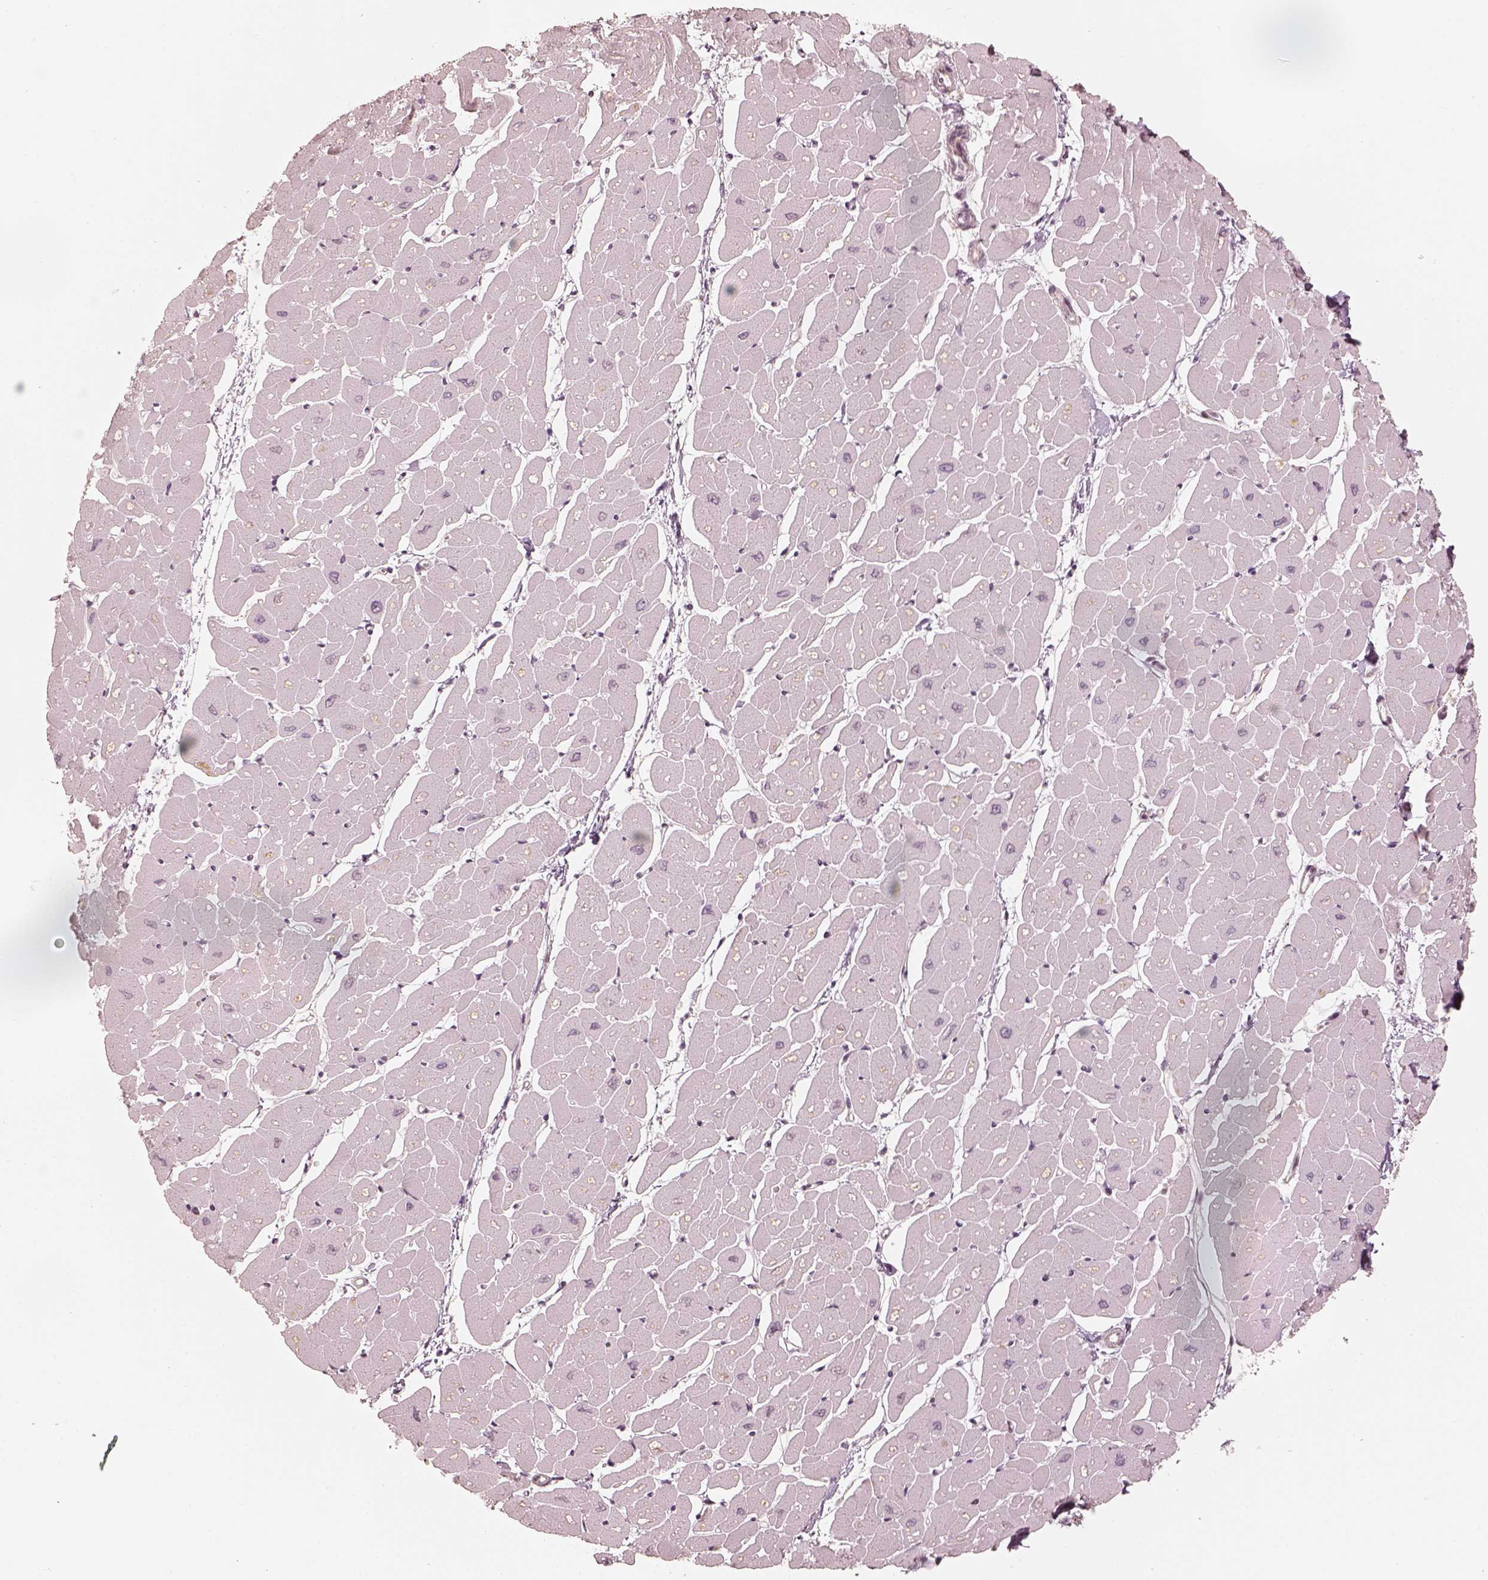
{"staining": {"intensity": "moderate", "quantity": "<25%", "location": "cytoplasmic/membranous"}, "tissue": "heart muscle", "cell_type": "Cardiomyocytes", "image_type": "normal", "snomed": [{"axis": "morphology", "description": "Normal tissue, NOS"}, {"axis": "topography", "description": "Heart"}], "caption": "Brown immunohistochemical staining in normal heart muscle reveals moderate cytoplasmic/membranous positivity in about <25% of cardiomyocytes.", "gene": "GORASP2", "patient": {"sex": "male", "age": 57}}